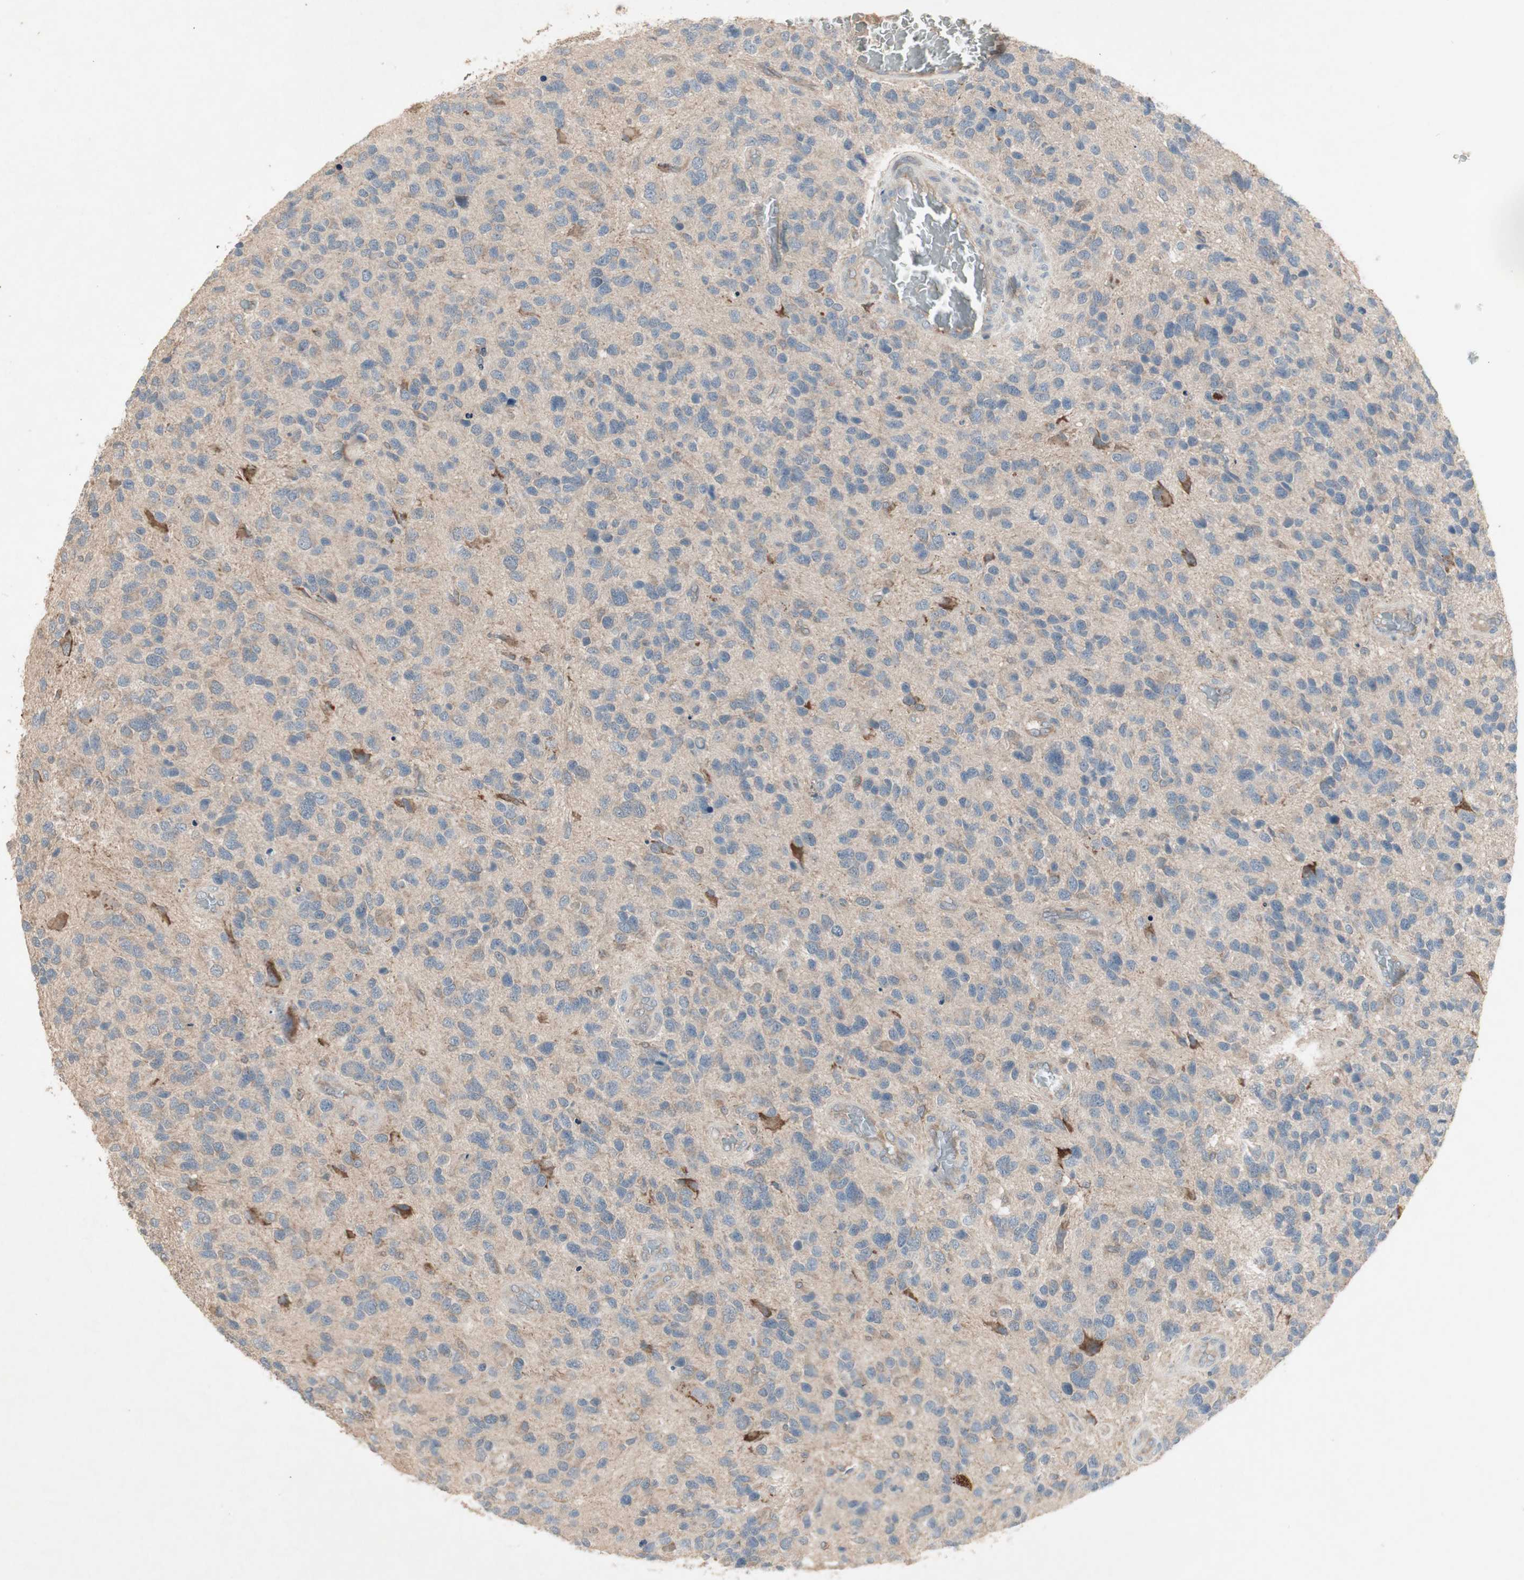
{"staining": {"intensity": "weak", "quantity": "<25%", "location": "cytoplasmic/membranous"}, "tissue": "glioma", "cell_type": "Tumor cells", "image_type": "cancer", "snomed": [{"axis": "morphology", "description": "Glioma, malignant, High grade"}, {"axis": "topography", "description": "Brain"}], "caption": "Protein analysis of glioma exhibits no significant staining in tumor cells.", "gene": "JMJD7-PLA2G4B", "patient": {"sex": "female", "age": 58}}